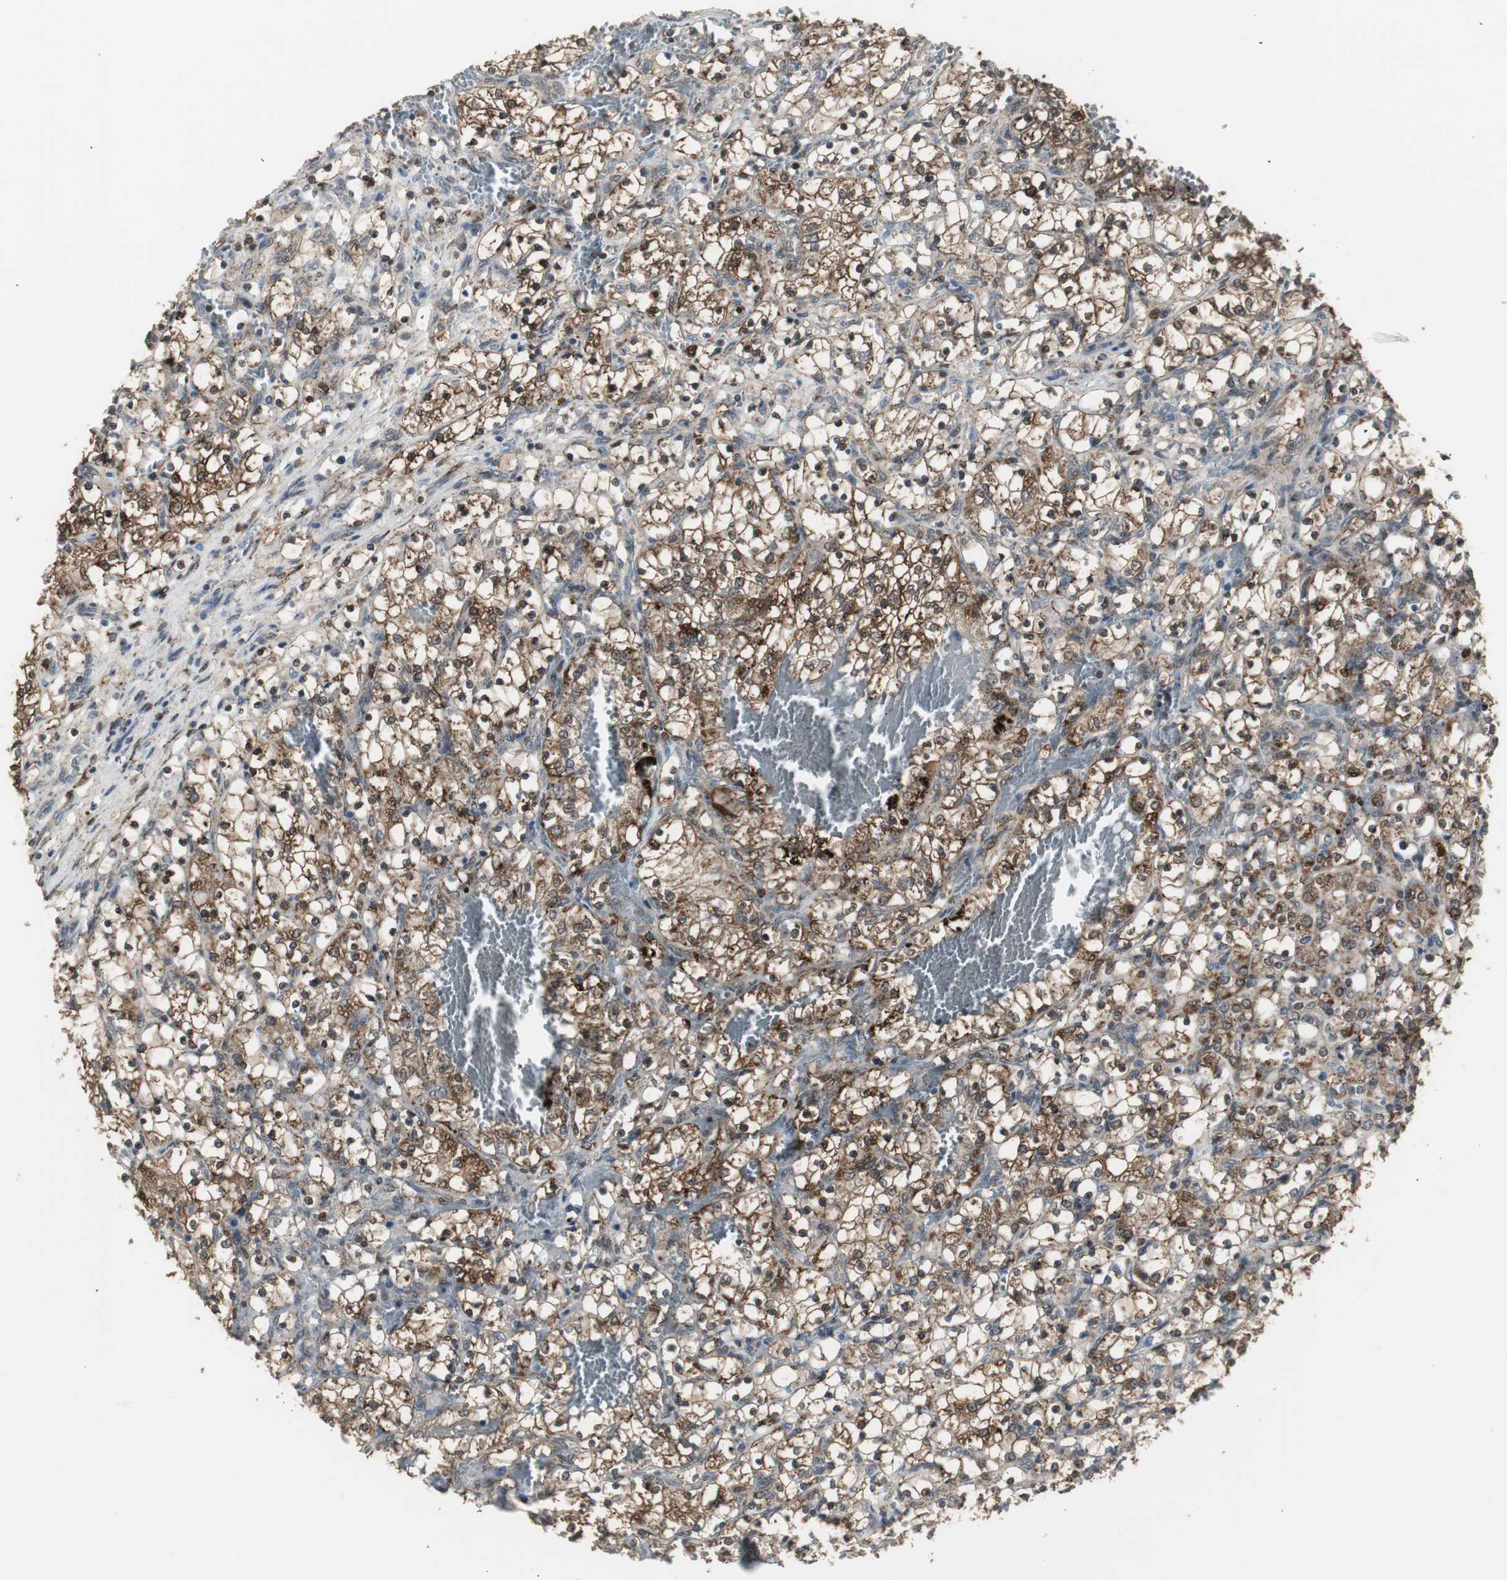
{"staining": {"intensity": "strong", "quantity": ">75%", "location": "cytoplasmic/membranous,nuclear"}, "tissue": "renal cancer", "cell_type": "Tumor cells", "image_type": "cancer", "snomed": [{"axis": "morphology", "description": "Adenocarcinoma, NOS"}, {"axis": "topography", "description": "Kidney"}], "caption": "The image demonstrates staining of renal cancer, revealing strong cytoplasmic/membranous and nuclear protein expression (brown color) within tumor cells. (DAB = brown stain, brightfield microscopy at high magnification).", "gene": "PLIN3", "patient": {"sex": "female", "age": 69}}